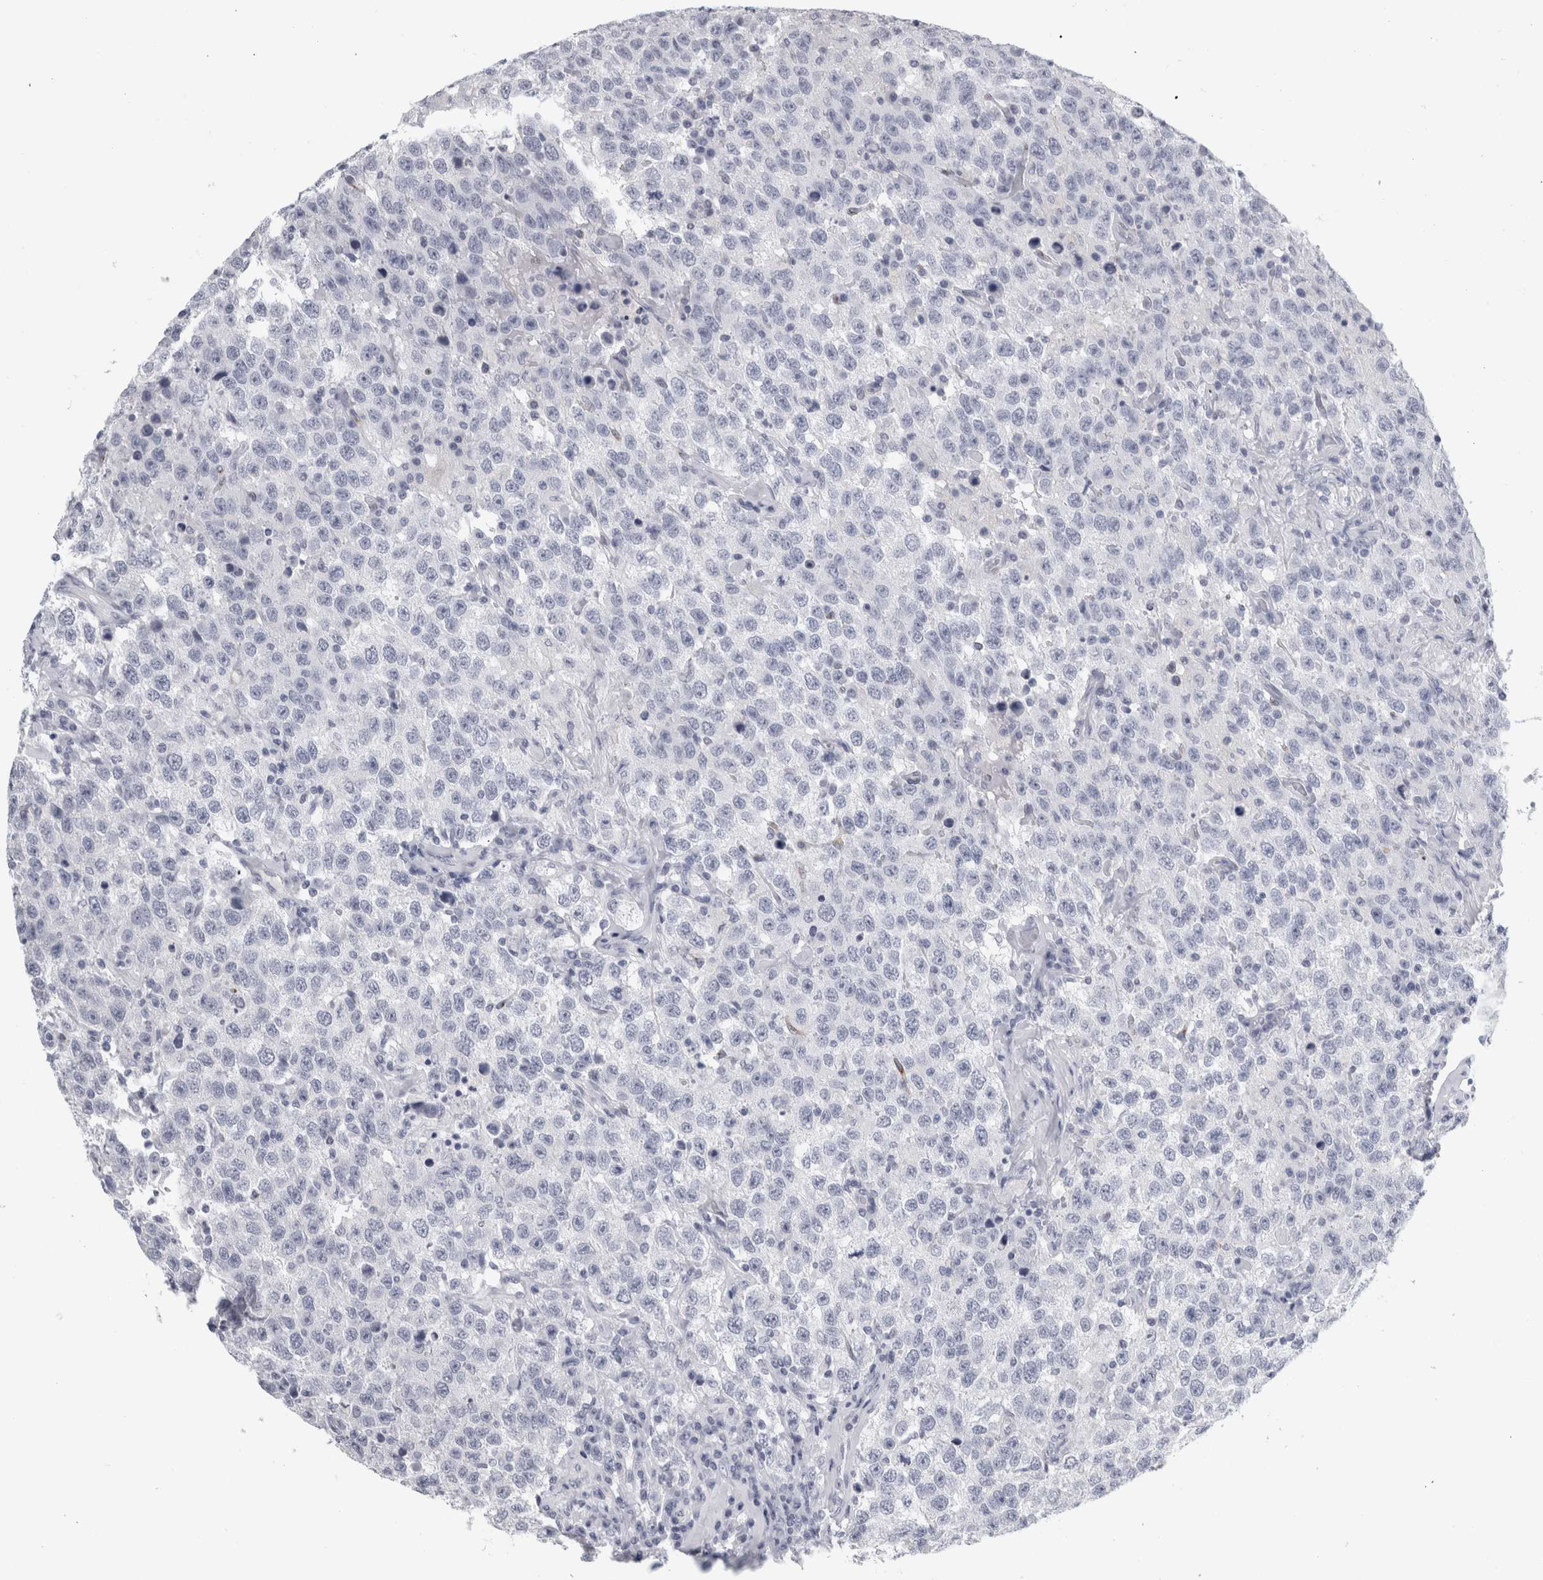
{"staining": {"intensity": "negative", "quantity": "none", "location": "none"}, "tissue": "testis cancer", "cell_type": "Tumor cells", "image_type": "cancer", "snomed": [{"axis": "morphology", "description": "Seminoma, NOS"}, {"axis": "topography", "description": "Testis"}], "caption": "Immunohistochemistry photomicrograph of testis cancer stained for a protein (brown), which displays no expression in tumor cells.", "gene": "CPE", "patient": {"sex": "male", "age": 41}}